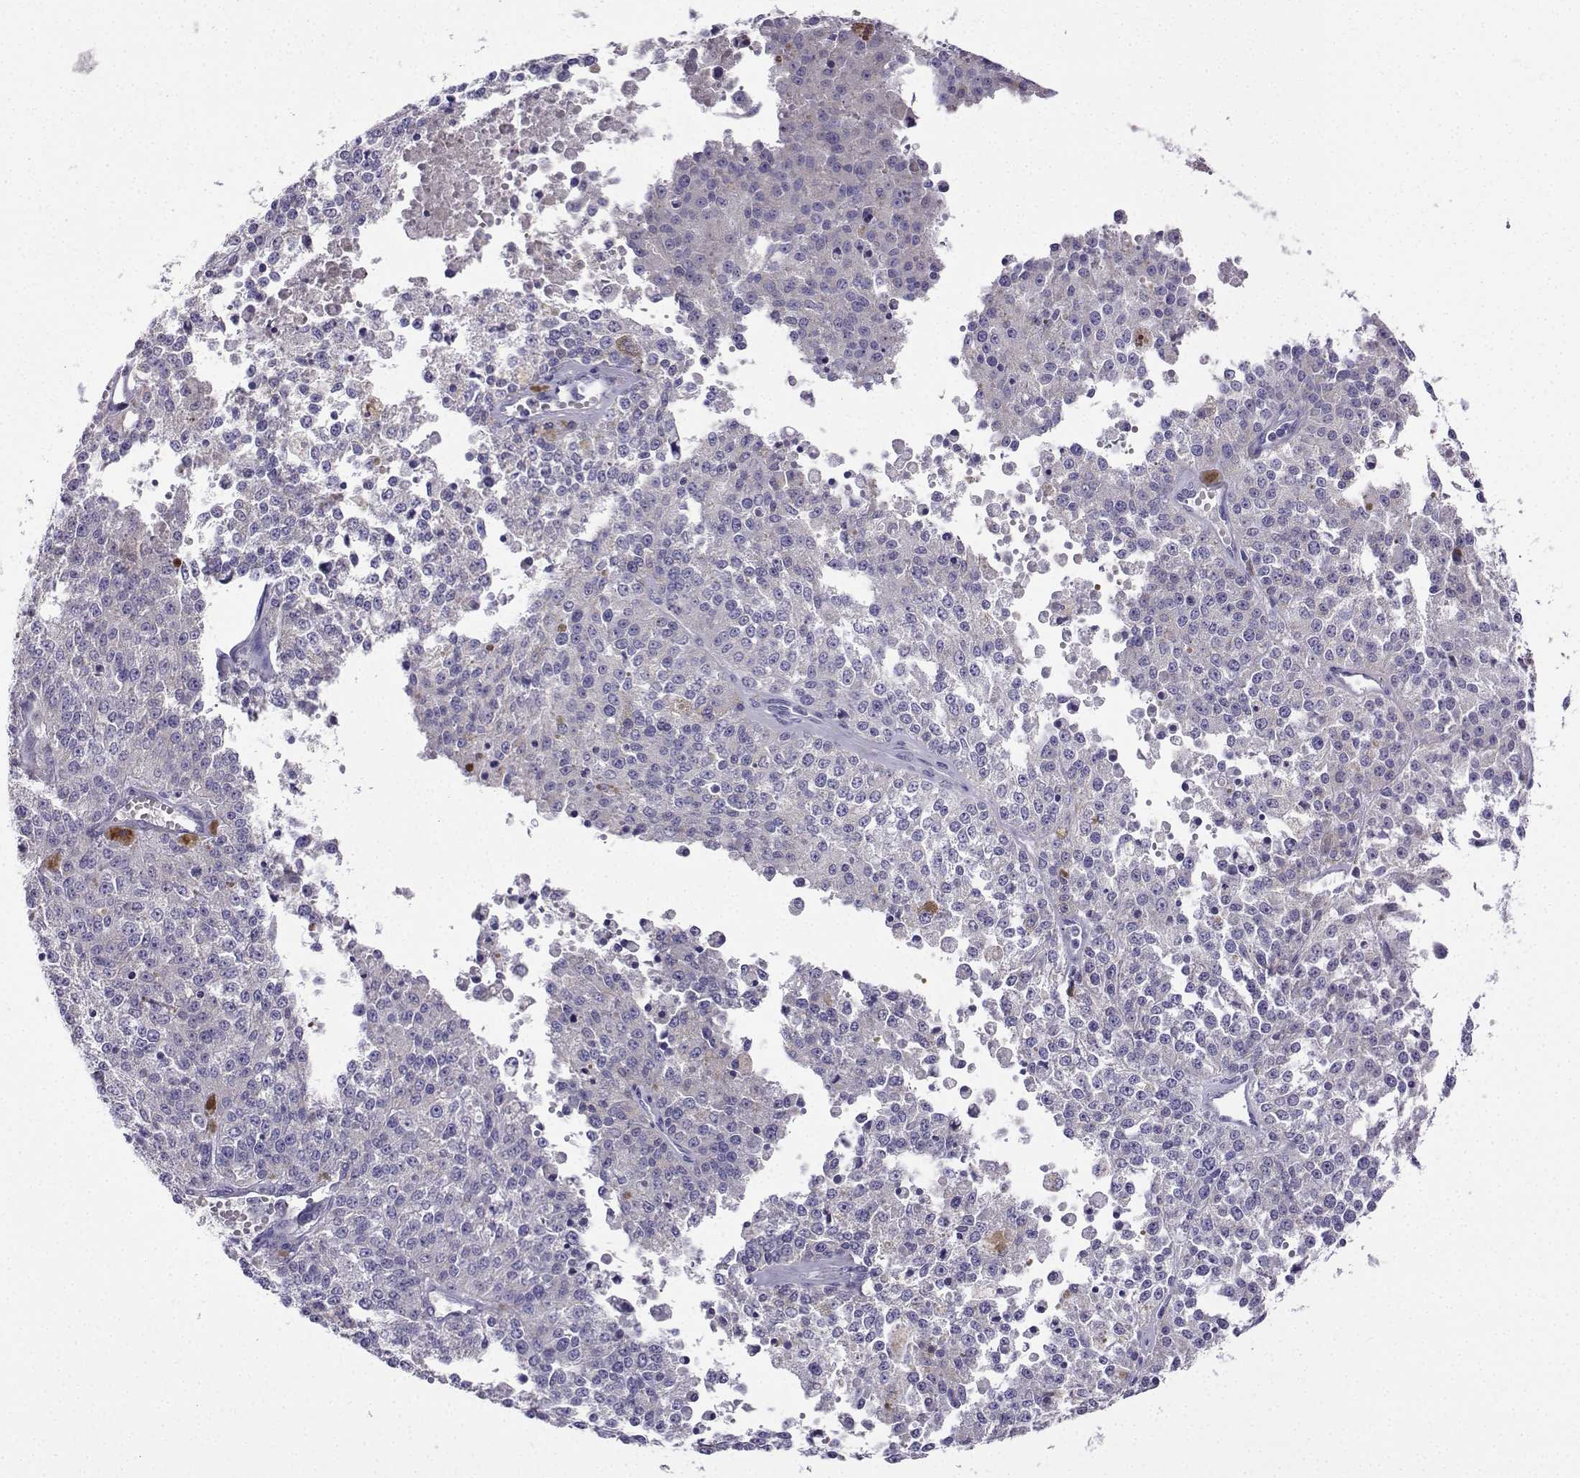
{"staining": {"intensity": "negative", "quantity": "none", "location": "none"}, "tissue": "melanoma", "cell_type": "Tumor cells", "image_type": "cancer", "snomed": [{"axis": "morphology", "description": "Malignant melanoma, Metastatic site"}, {"axis": "topography", "description": "Lymph node"}], "caption": "DAB (3,3'-diaminobenzidine) immunohistochemical staining of malignant melanoma (metastatic site) displays no significant positivity in tumor cells.", "gene": "LINGO1", "patient": {"sex": "female", "age": 64}}